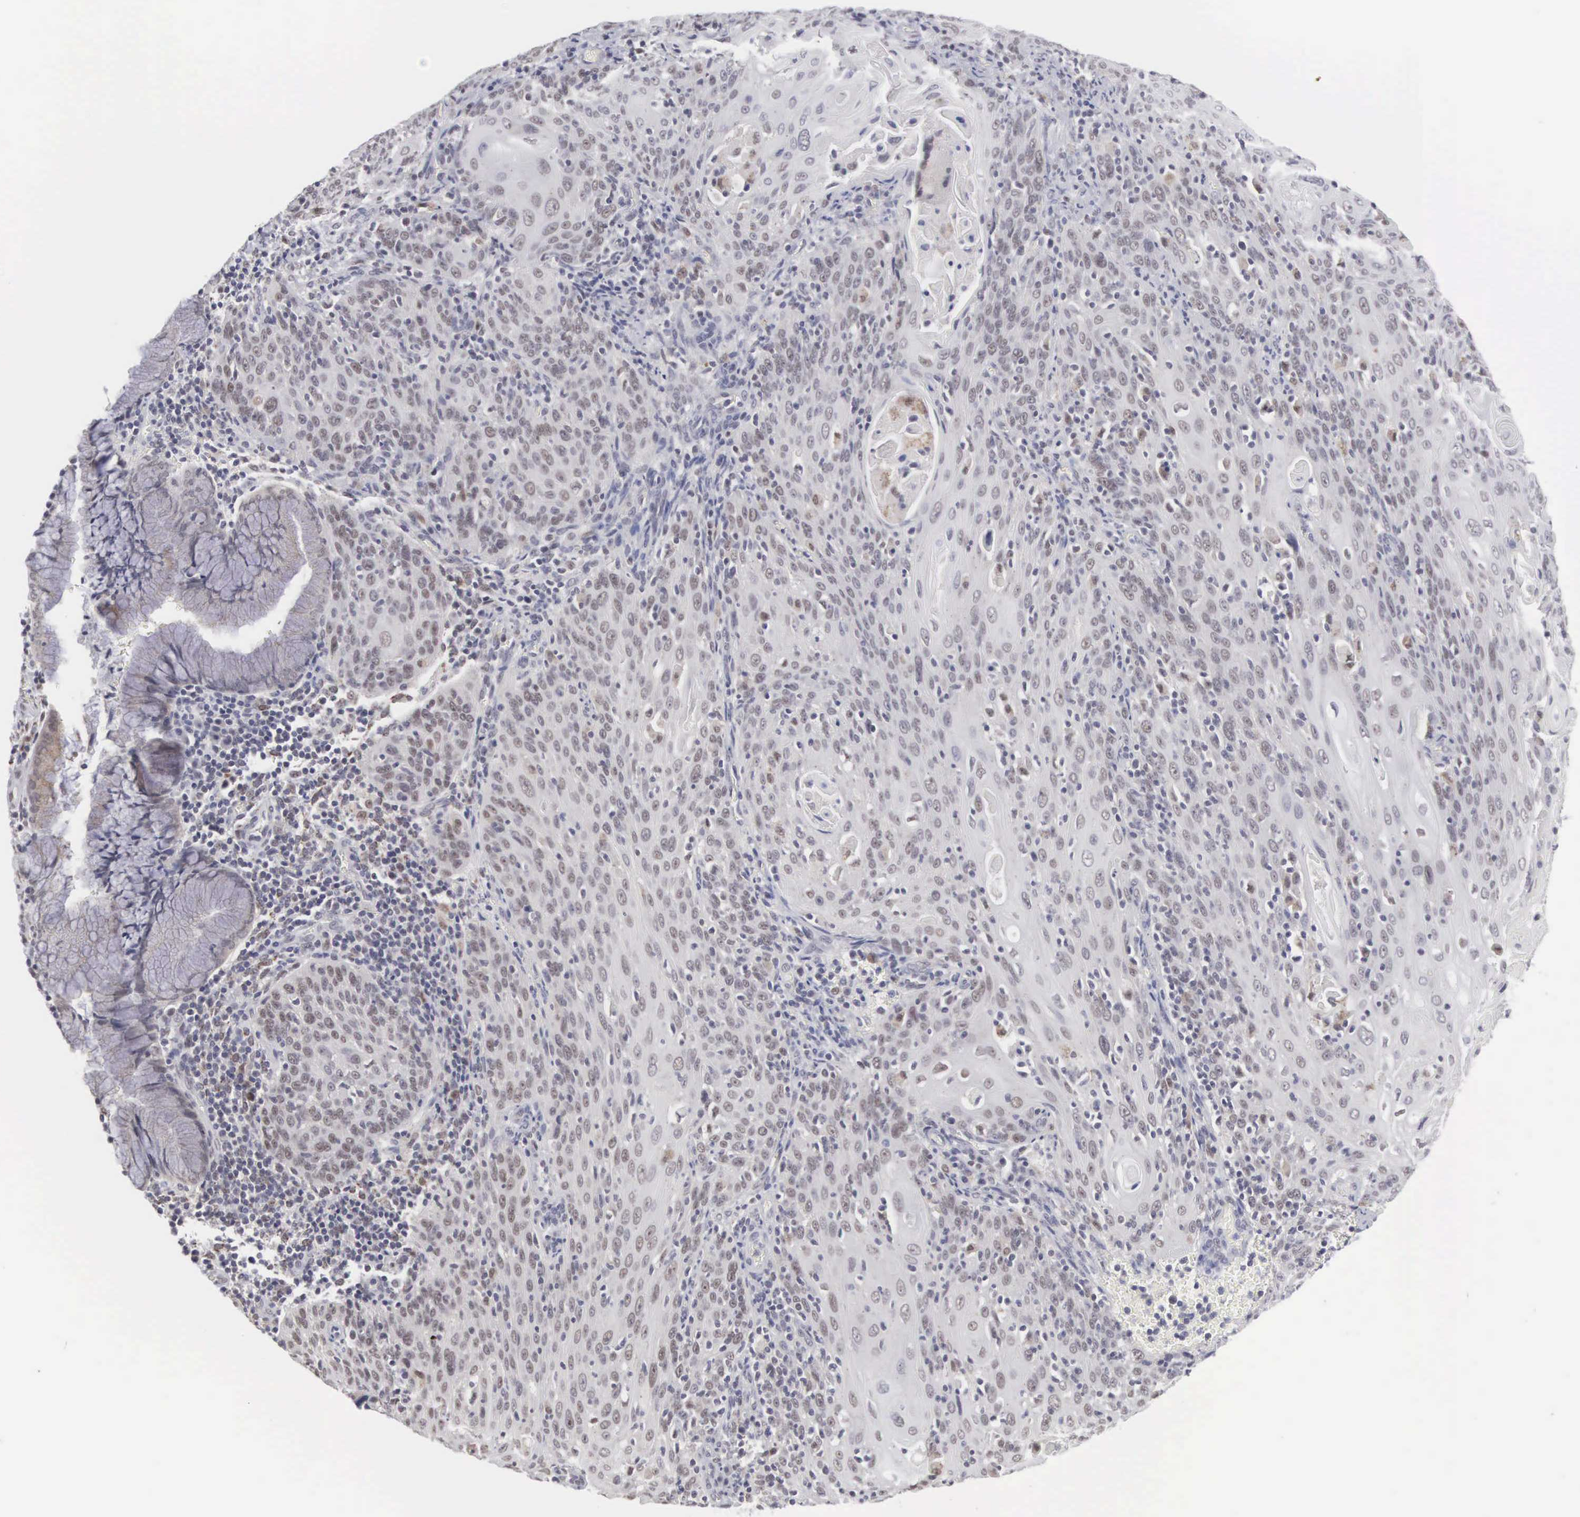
{"staining": {"intensity": "weak", "quantity": "<25%", "location": "nuclear"}, "tissue": "cervical cancer", "cell_type": "Tumor cells", "image_type": "cancer", "snomed": [{"axis": "morphology", "description": "Squamous cell carcinoma, NOS"}, {"axis": "topography", "description": "Cervix"}], "caption": "The IHC micrograph has no significant positivity in tumor cells of squamous cell carcinoma (cervical) tissue.", "gene": "MNAT1", "patient": {"sex": "female", "age": 54}}